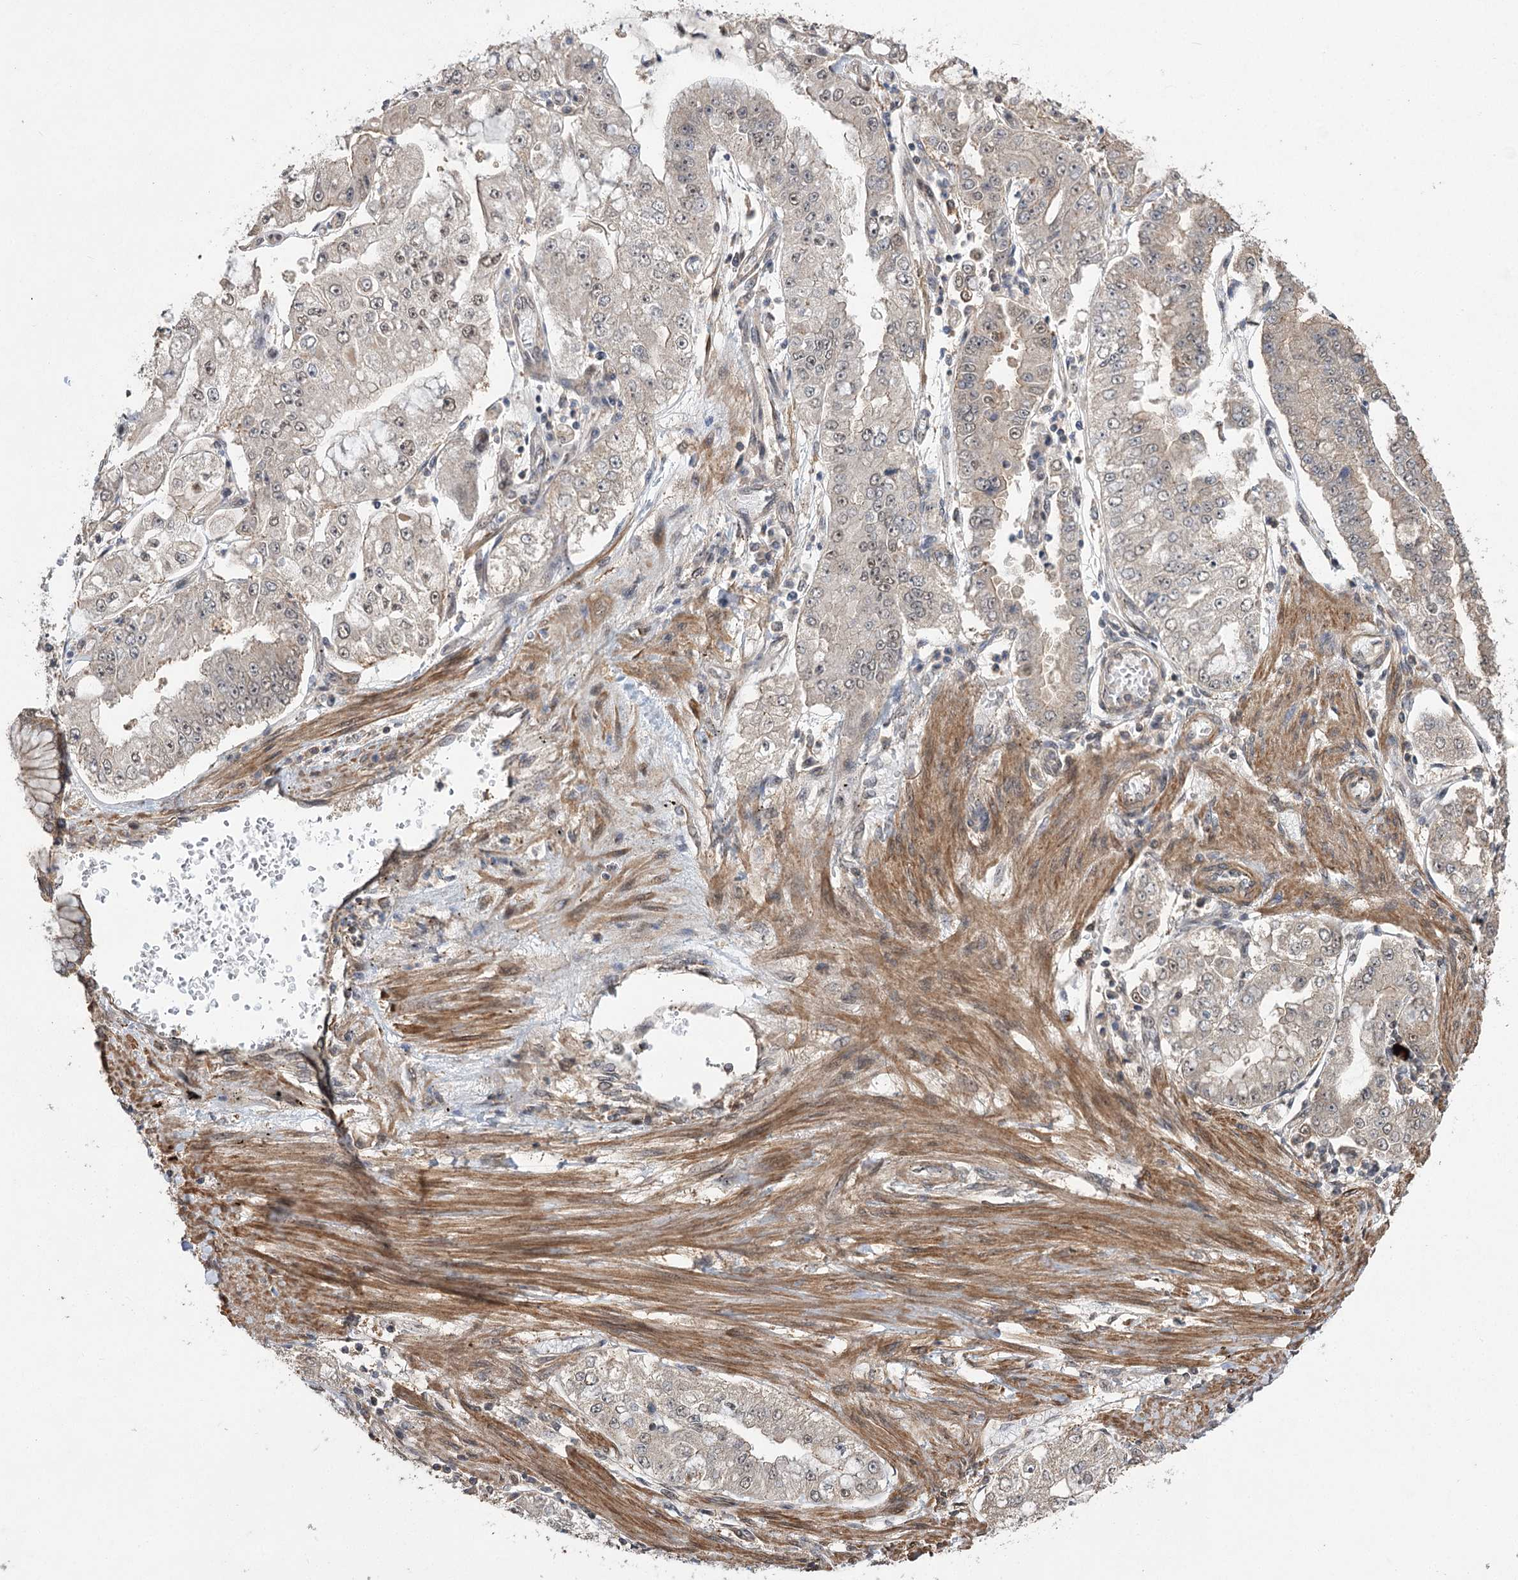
{"staining": {"intensity": "weak", "quantity": "25%-75%", "location": "cytoplasmic/membranous,nuclear"}, "tissue": "stomach cancer", "cell_type": "Tumor cells", "image_type": "cancer", "snomed": [{"axis": "morphology", "description": "Adenocarcinoma, NOS"}, {"axis": "topography", "description": "Stomach"}], "caption": "The immunohistochemical stain shows weak cytoplasmic/membranous and nuclear expression in tumor cells of adenocarcinoma (stomach) tissue.", "gene": "TENM2", "patient": {"sex": "male", "age": 76}}